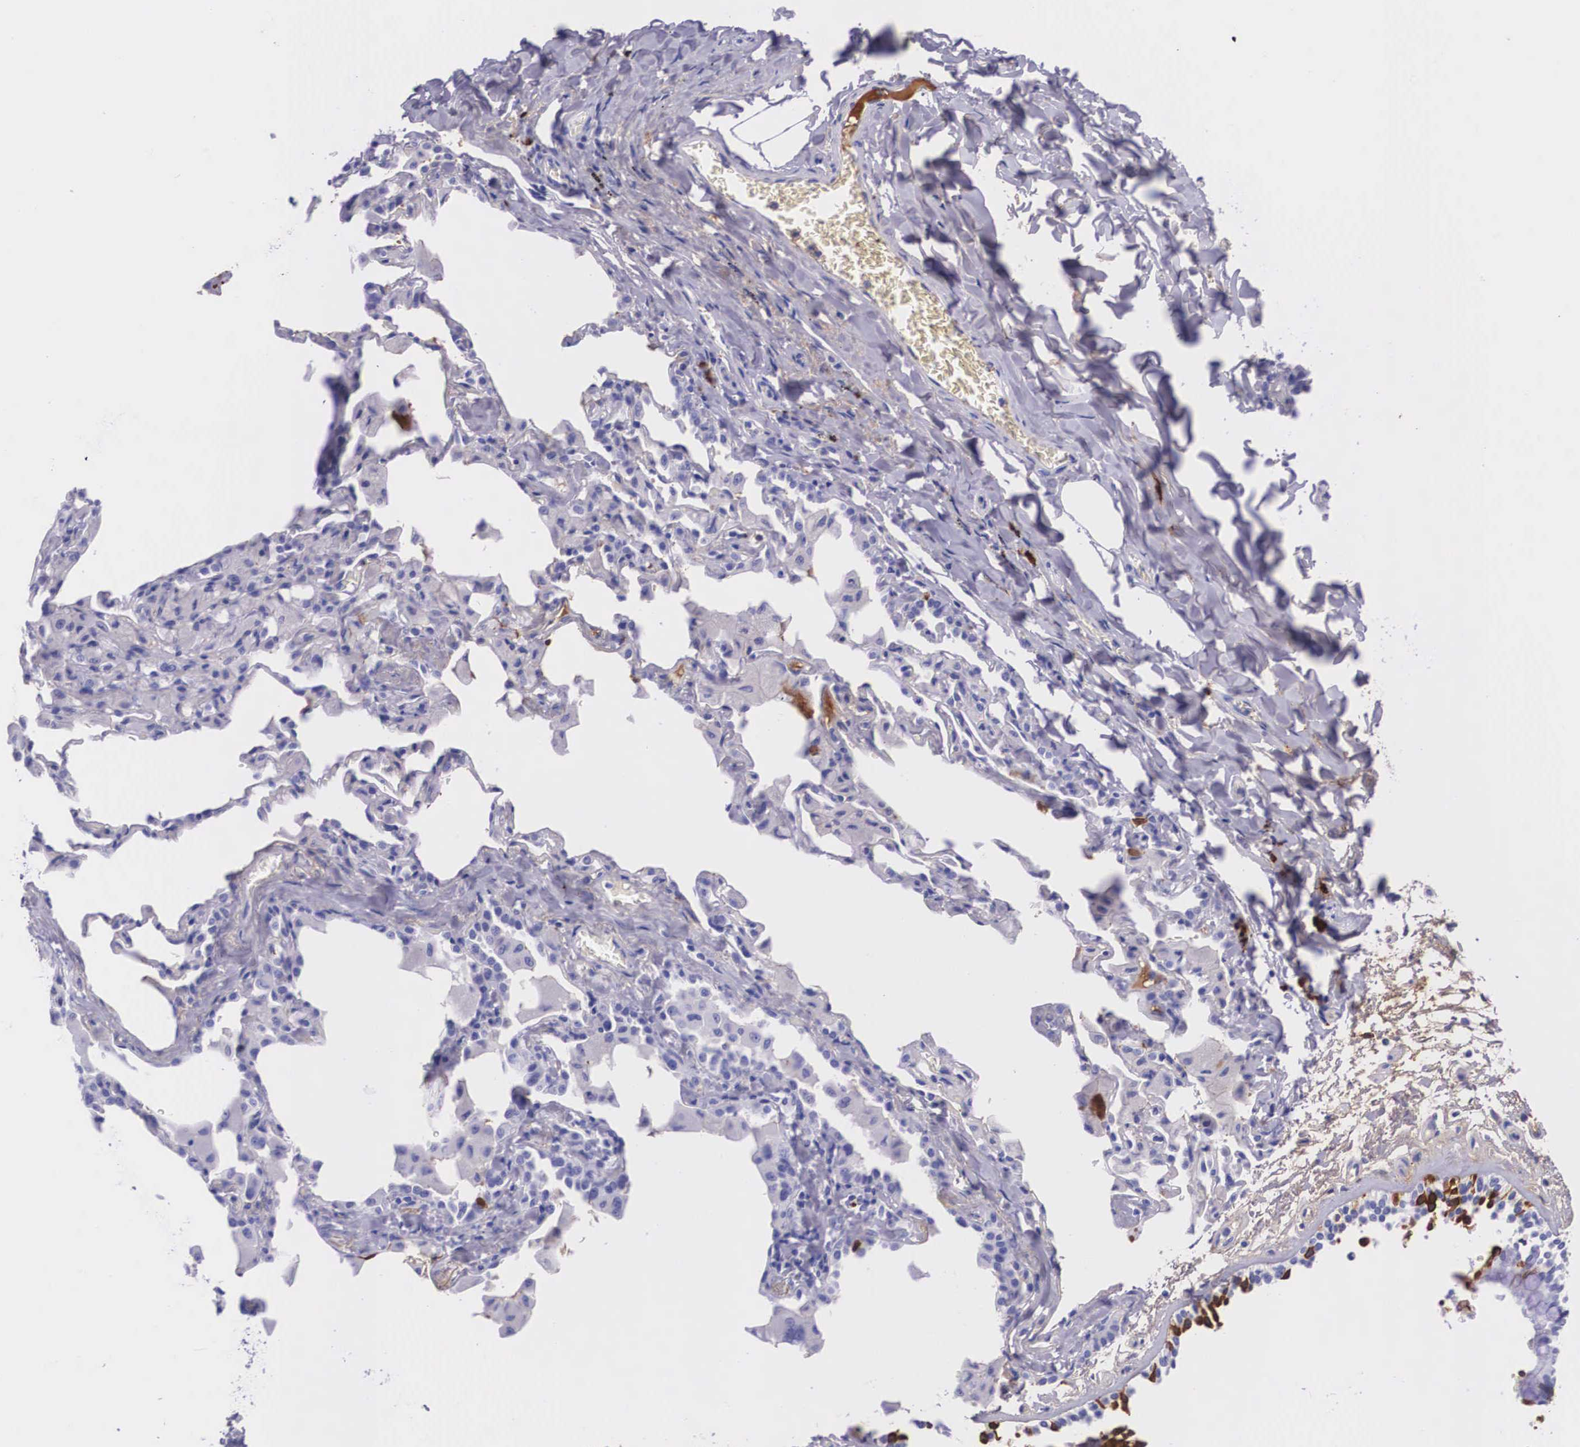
{"staining": {"intensity": "strong", "quantity": "25%-75%", "location": "nuclear"}, "tissue": "bronchus", "cell_type": "Respiratory epithelial cells", "image_type": "normal", "snomed": [{"axis": "morphology", "description": "Normal tissue, NOS"}, {"axis": "topography", "description": "Cartilage tissue"}], "caption": "Strong nuclear staining for a protein is appreciated in approximately 25%-75% of respiratory epithelial cells of unremarkable bronchus using IHC.", "gene": "PLG", "patient": {"sex": "female", "age": 63}}